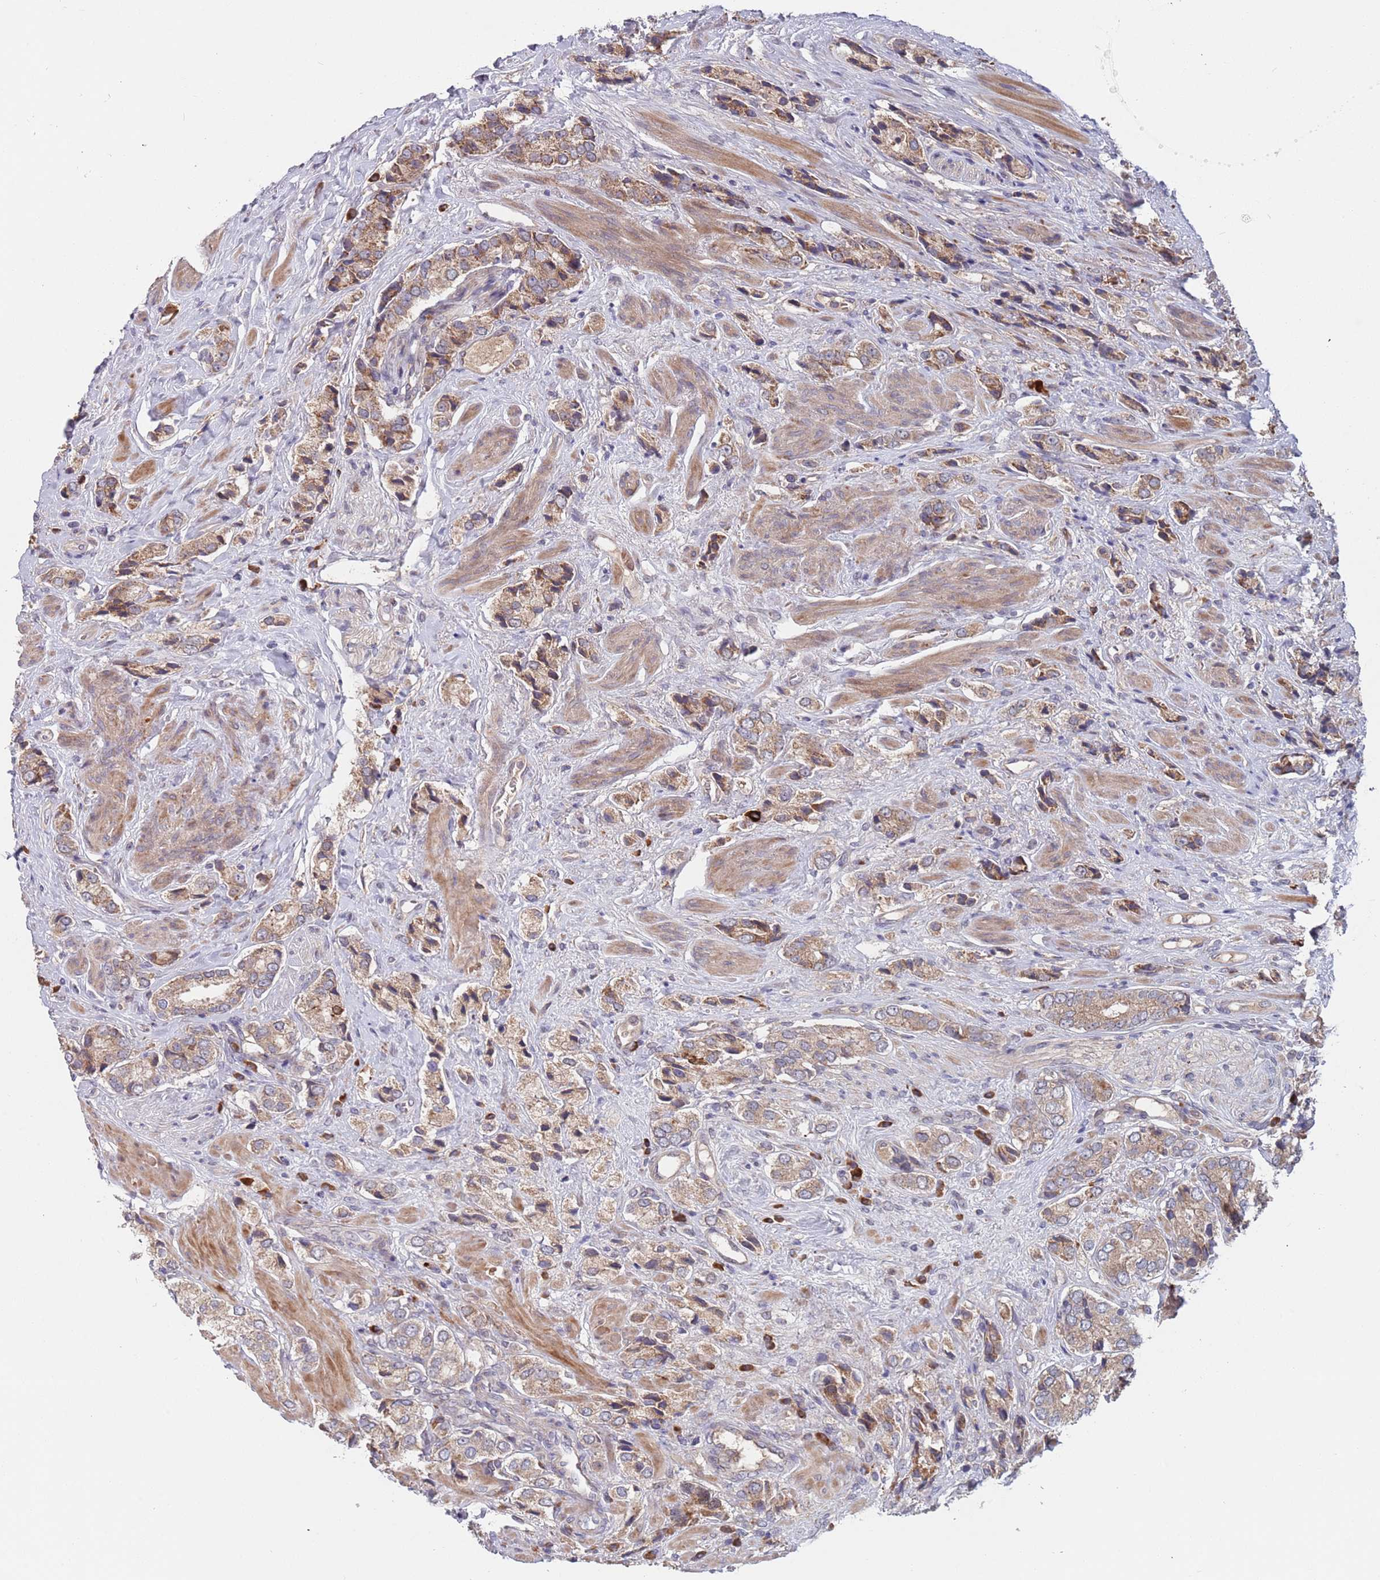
{"staining": {"intensity": "moderate", "quantity": ">75%", "location": "cytoplasmic/membranous"}, "tissue": "prostate cancer", "cell_type": "Tumor cells", "image_type": "cancer", "snomed": [{"axis": "morphology", "description": "Adenocarcinoma, High grade"}, {"axis": "topography", "description": "Prostate and seminal vesicle, NOS"}], "caption": "Brown immunohistochemical staining in prostate high-grade adenocarcinoma demonstrates moderate cytoplasmic/membranous positivity in about >75% of tumor cells. Nuclei are stained in blue.", "gene": "ZNF140", "patient": {"sex": "male", "age": 64}}